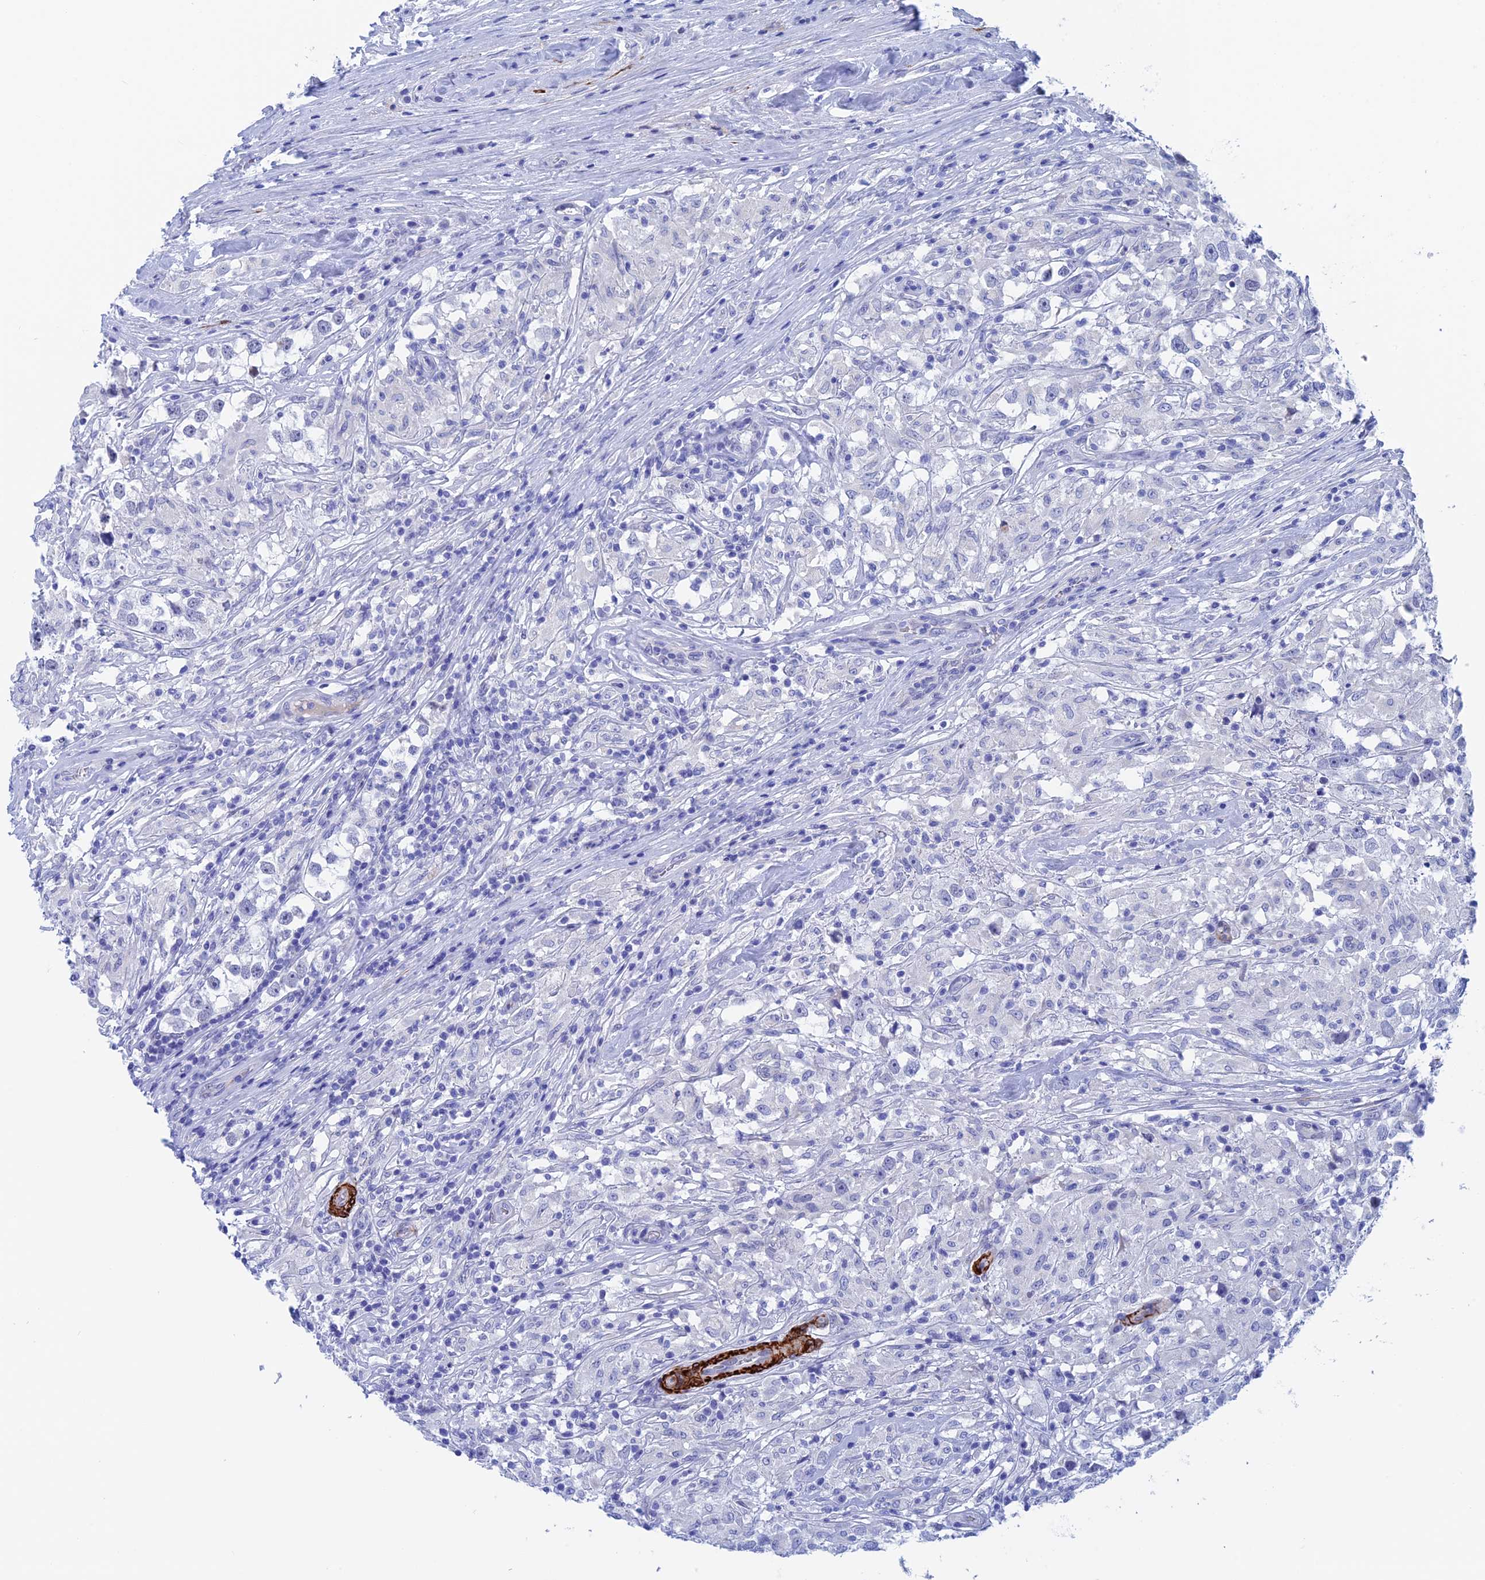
{"staining": {"intensity": "negative", "quantity": "none", "location": "none"}, "tissue": "testis cancer", "cell_type": "Tumor cells", "image_type": "cancer", "snomed": [{"axis": "morphology", "description": "Seminoma, NOS"}, {"axis": "topography", "description": "Testis"}], "caption": "Immunohistochemical staining of human testis seminoma reveals no significant staining in tumor cells.", "gene": "WDR83", "patient": {"sex": "male", "age": 46}}